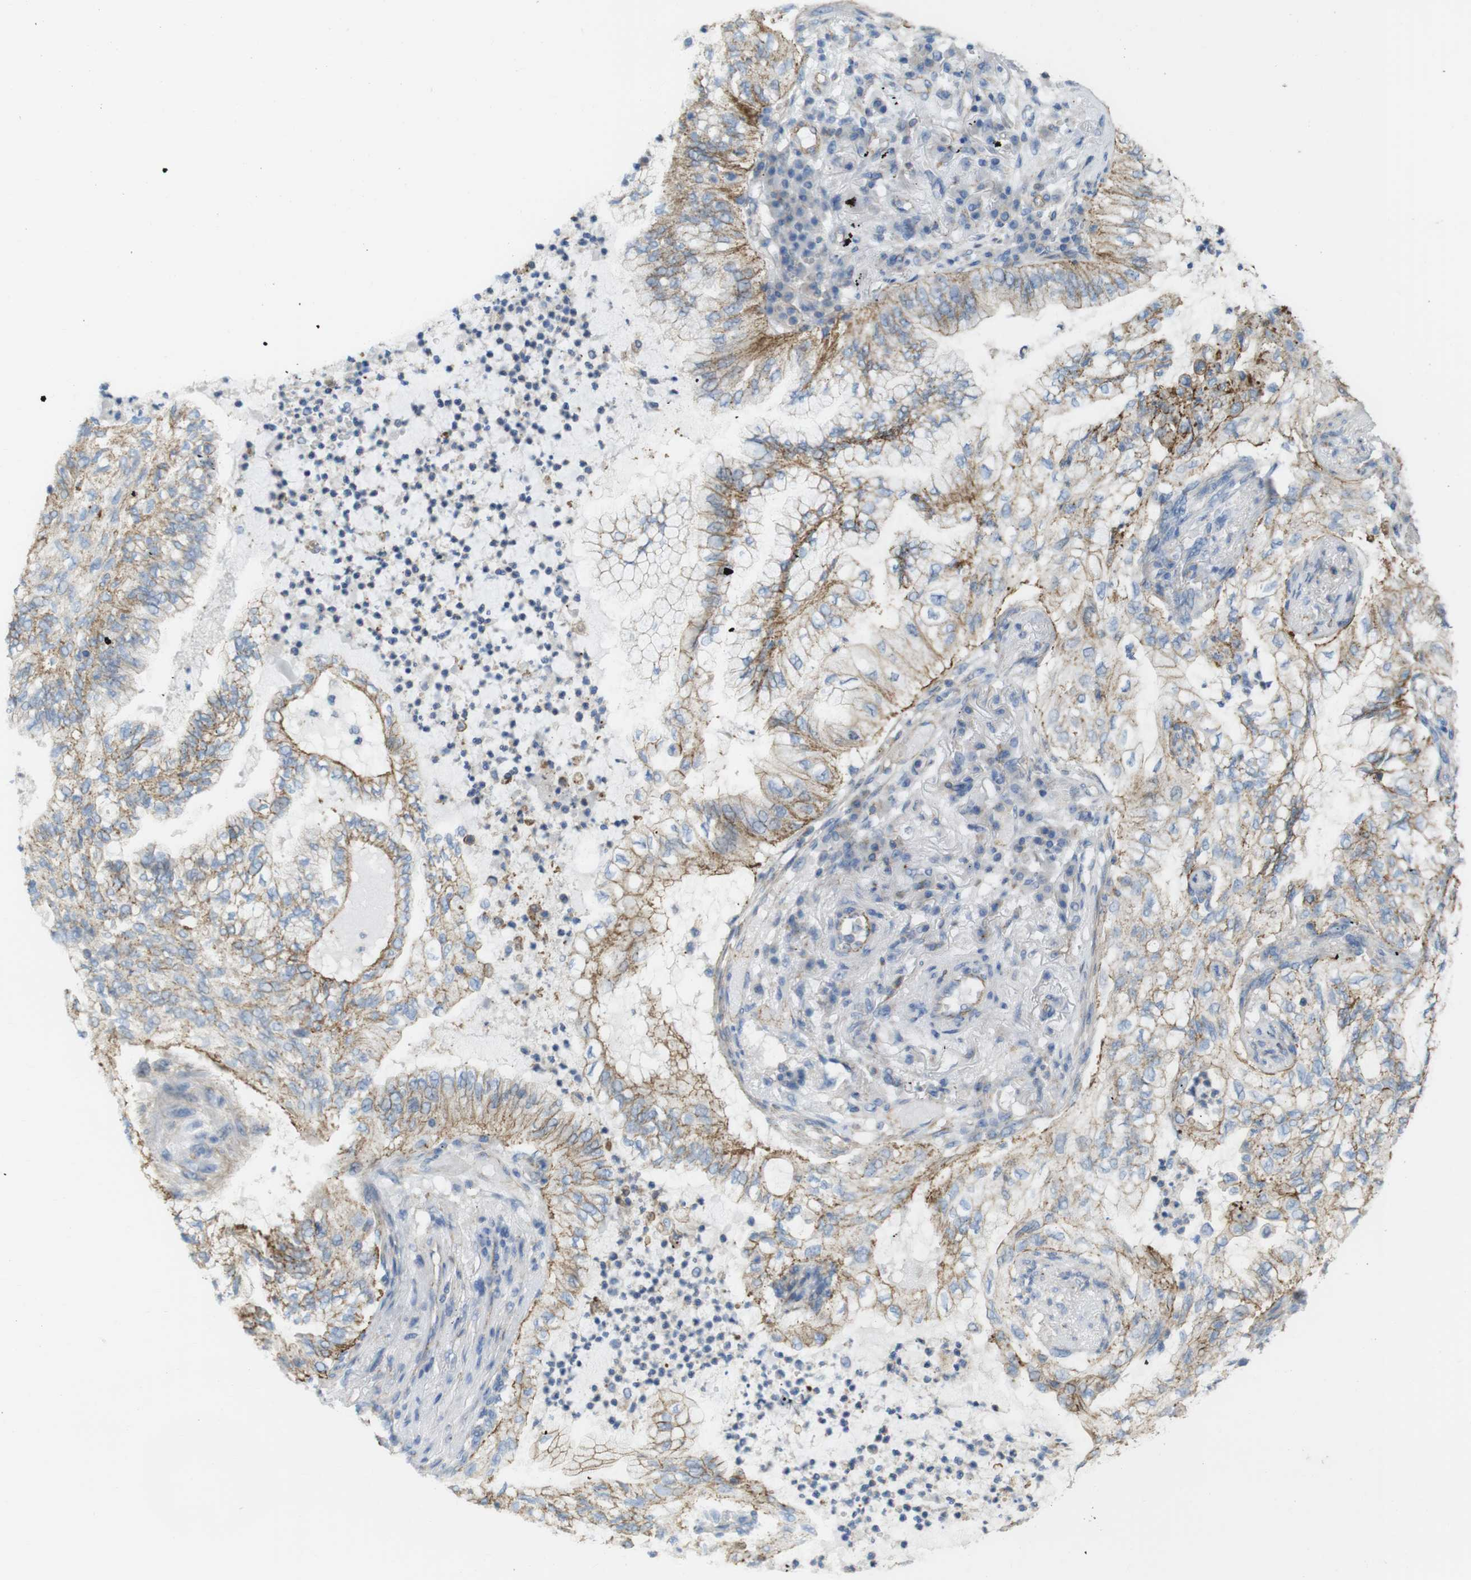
{"staining": {"intensity": "moderate", "quantity": "25%-75%", "location": "cytoplasmic/membranous"}, "tissue": "lung cancer", "cell_type": "Tumor cells", "image_type": "cancer", "snomed": [{"axis": "morphology", "description": "Normal tissue, NOS"}, {"axis": "morphology", "description": "Adenocarcinoma, NOS"}, {"axis": "topography", "description": "Bronchus"}, {"axis": "topography", "description": "Lung"}], "caption": "The histopathology image displays staining of adenocarcinoma (lung), revealing moderate cytoplasmic/membranous protein expression (brown color) within tumor cells.", "gene": "PREX2", "patient": {"sex": "female", "age": 70}}